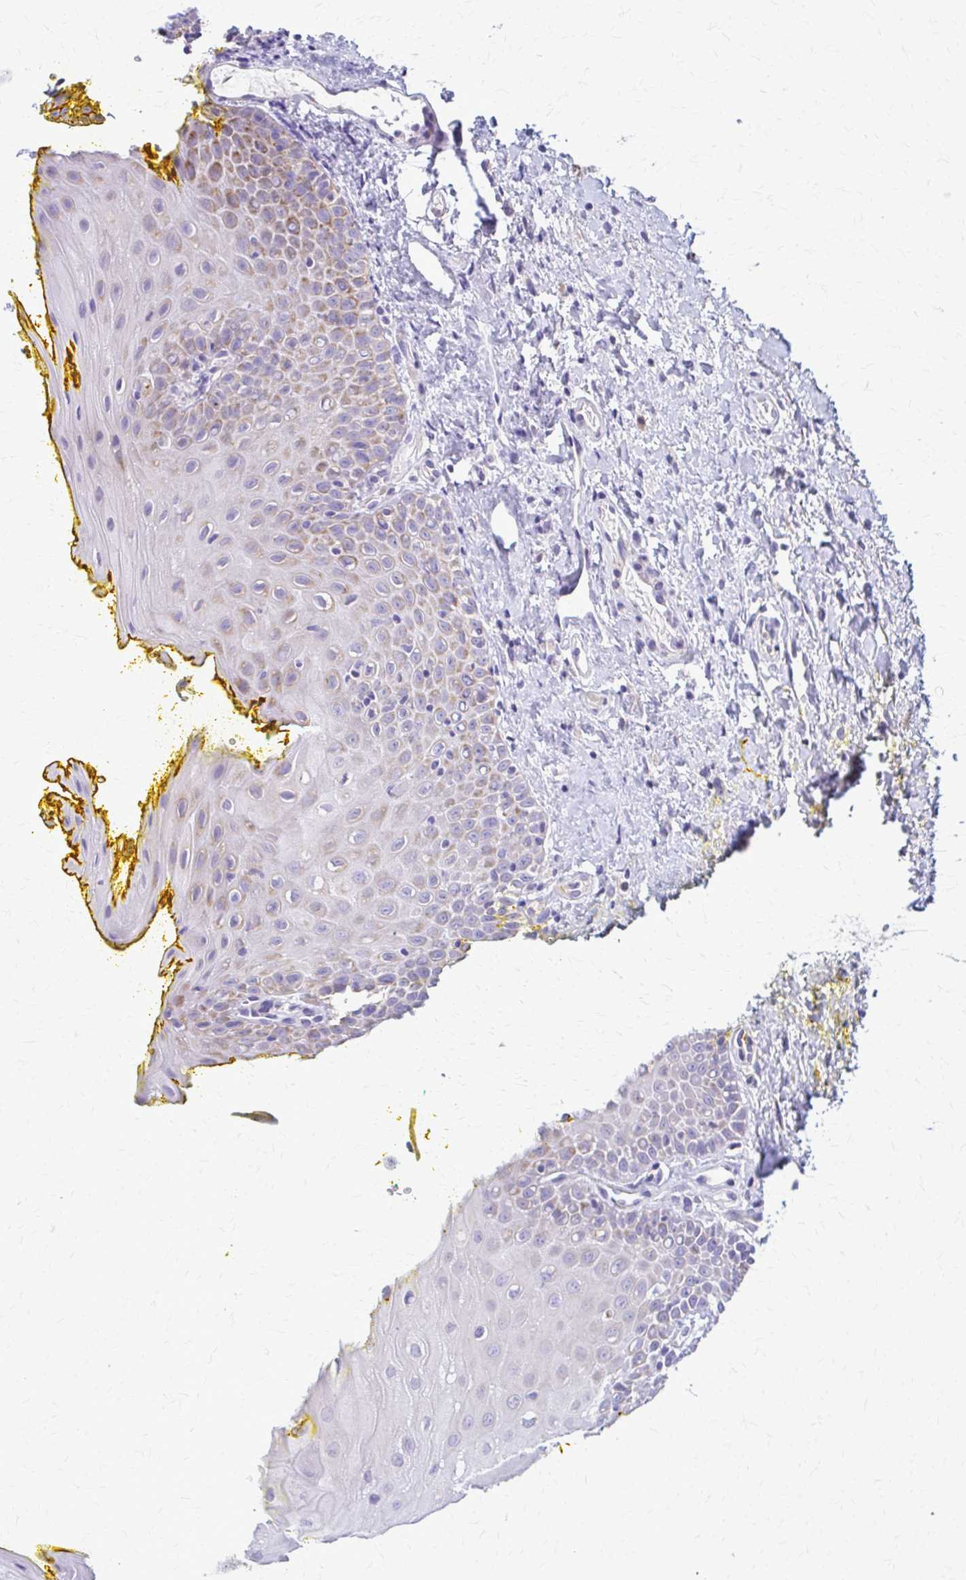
{"staining": {"intensity": "moderate", "quantity": "25%-75%", "location": "cytoplasmic/membranous"}, "tissue": "oral mucosa", "cell_type": "Squamous epithelial cells", "image_type": "normal", "snomed": [{"axis": "morphology", "description": "Normal tissue, NOS"}, {"axis": "morphology", "description": "Squamous cell carcinoma, NOS"}, {"axis": "topography", "description": "Oral tissue"}, {"axis": "topography", "description": "Head-Neck"}], "caption": "High-magnification brightfield microscopy of unremarkable oral mucosa stained with DAB (3,3'-diaminobenzidine) (brown) and counterstained with hematoxylin (blue). squamous epithelial cells exhibit moderate cytoplasmic/membranous expression is seen in approximately25%-75% of cells. Nuclei are stained in blue.", "gene": "SAMD13", "patient": {"sex": "female", "age": 70}}